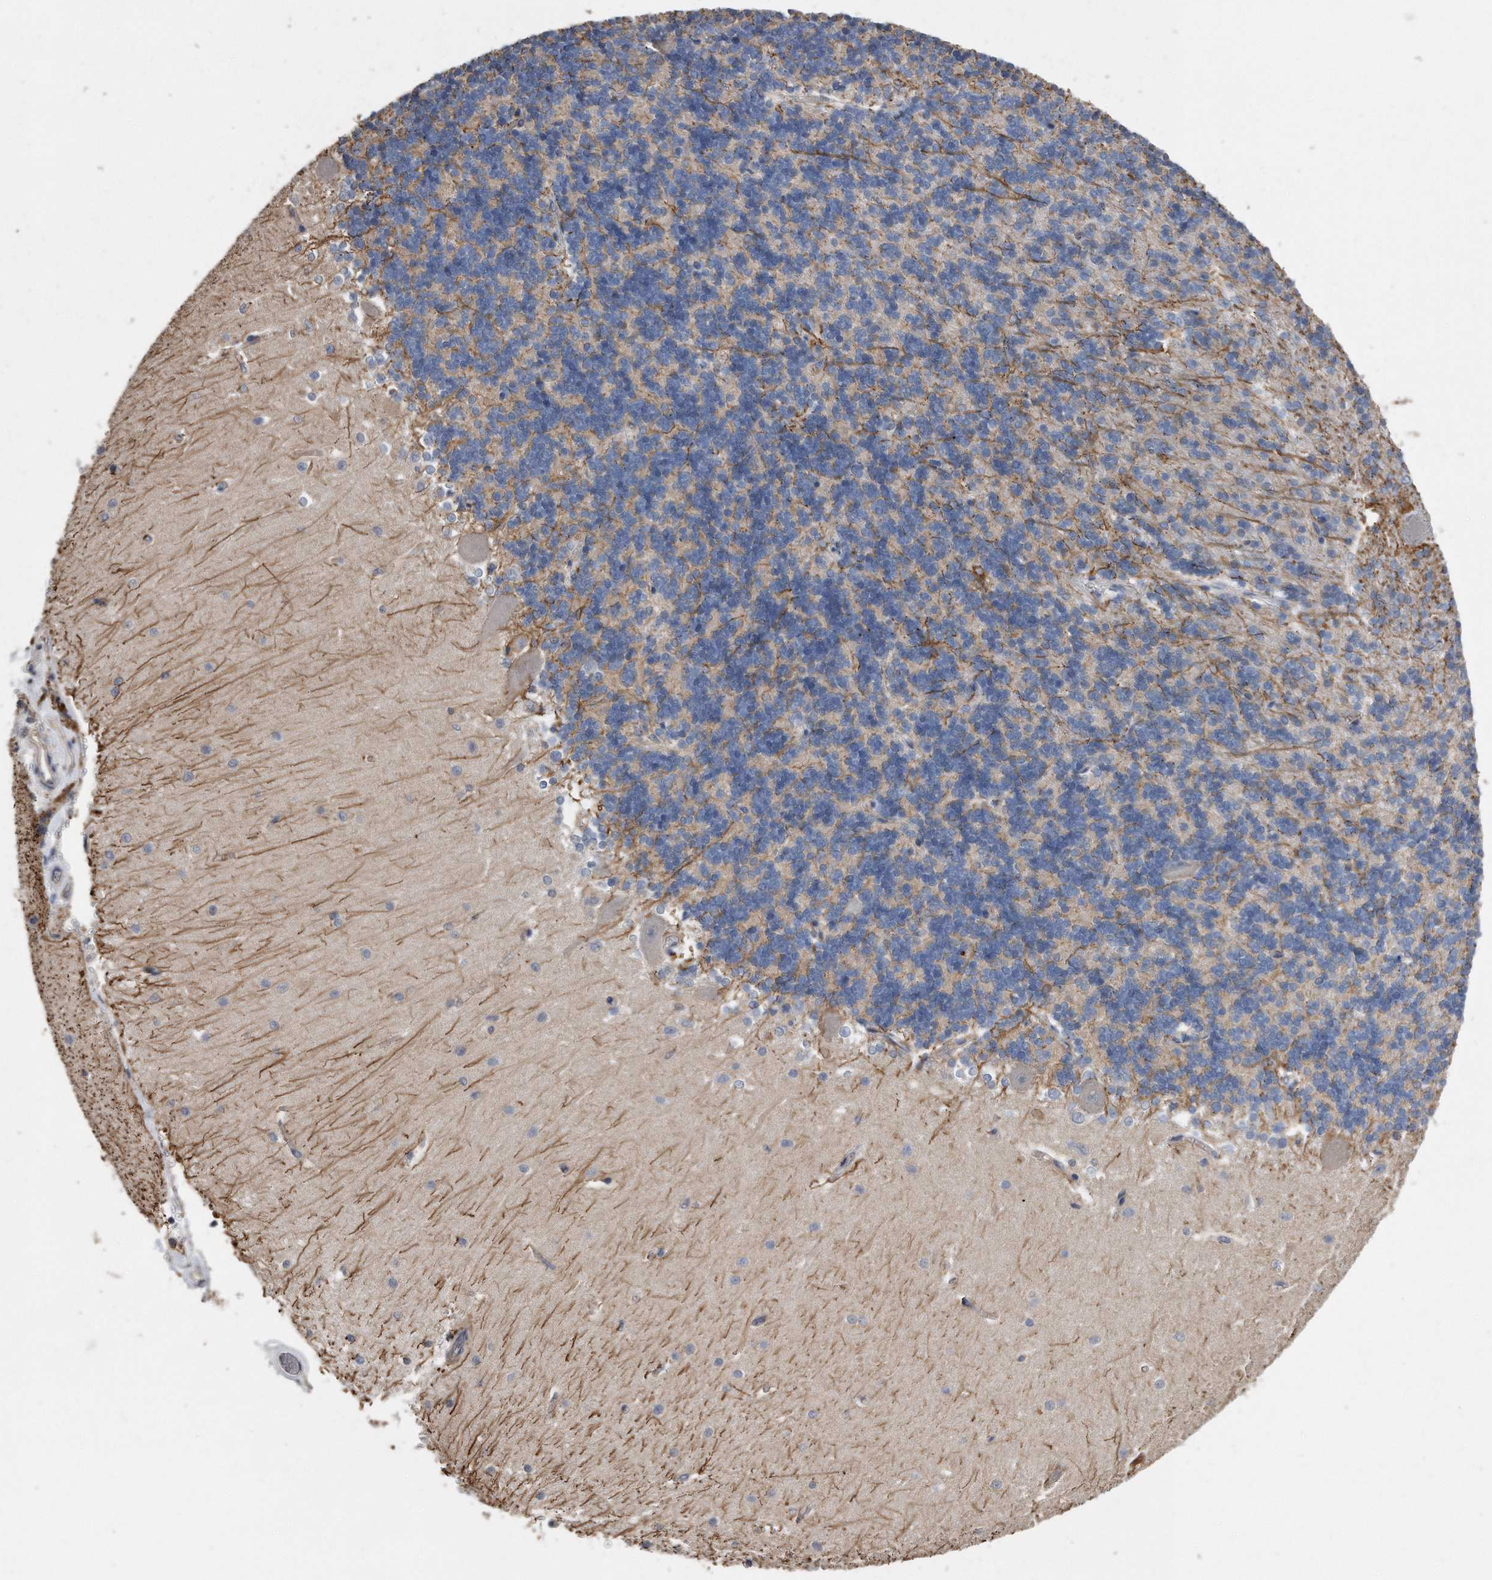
{"staining": {"intensity": "weak", "quantity": "<25%", "location": "cytoplasmic/membranous"}, "tissue": "cerebellum", "cell_type": "Cells in granular layer", "image_type": "normal", "snomed": [{"axis": "morphology", "description": "Normal tissue, NOS"}, {"axis": "topography", "description": "Cerebellum"}], "caption": "IHC image of benign human cerebellum stained for a protein (brown), which reveals no positivity in cells in granular layer. The staining is performed using DAB brown chromogen with nuclei counter-stained in using hematoxylin.", "gene": "GPC1", "patient": {"sex": "male", "age": 37}}